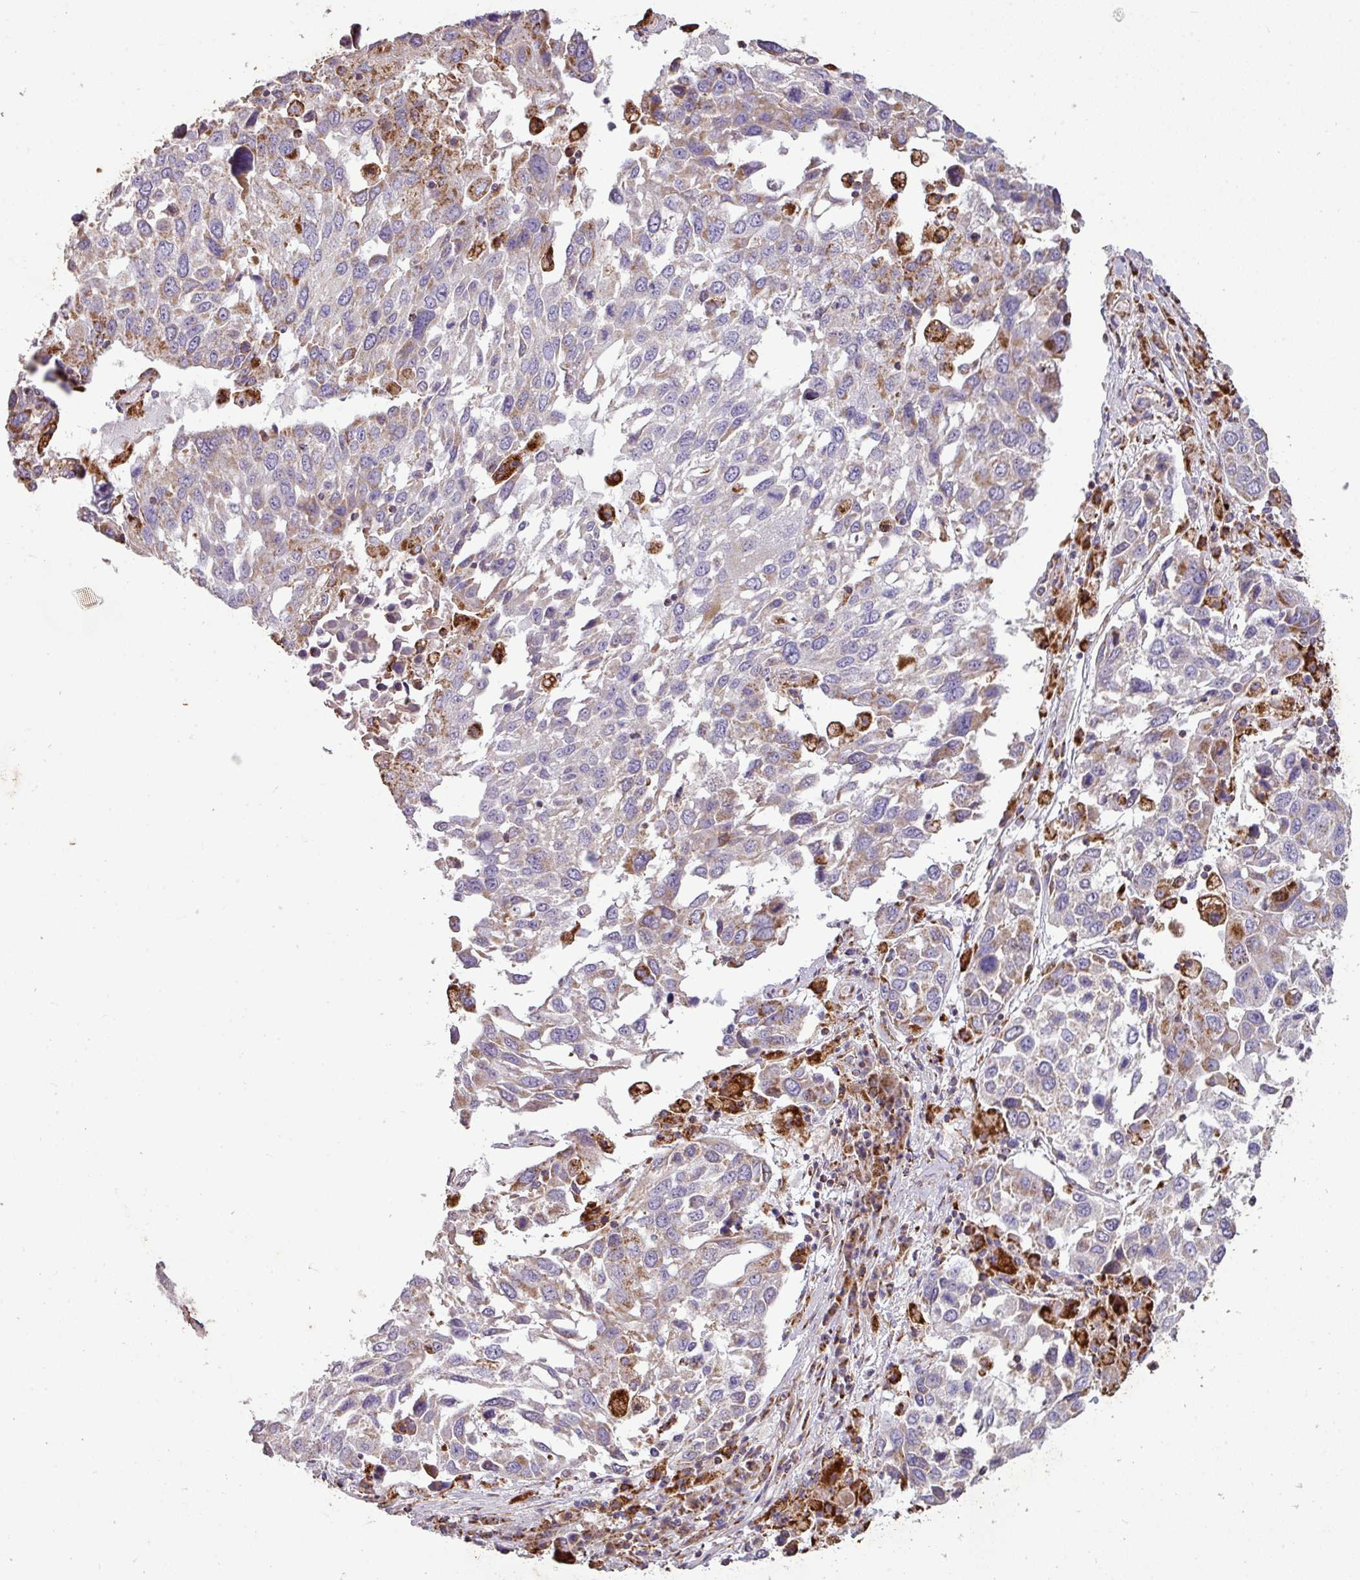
{"staining": {"intensity": "weak", "quantity": "<25%", "location": "cytoplasmic/membranous"}, "tissue": "lung cancer", "cell_type": "Tumor cells", "image_type": "cancer", "snomed": [{"axis": "morphology", "description": "Squamous cell carcinoma, NOS"}, {"axis": "topography", "description": "Lung"}], "caption": "Immunohistochemistry (IHC) micrograph of squamous cell carcinoma (lung) stained for a protein (brown), which reveals no positivity in tumor cells. (Brightfield microscopy of DAB IHC at high magnification).", "gene": "SQOR", "patient": {"sex": "male", "age": 65}}